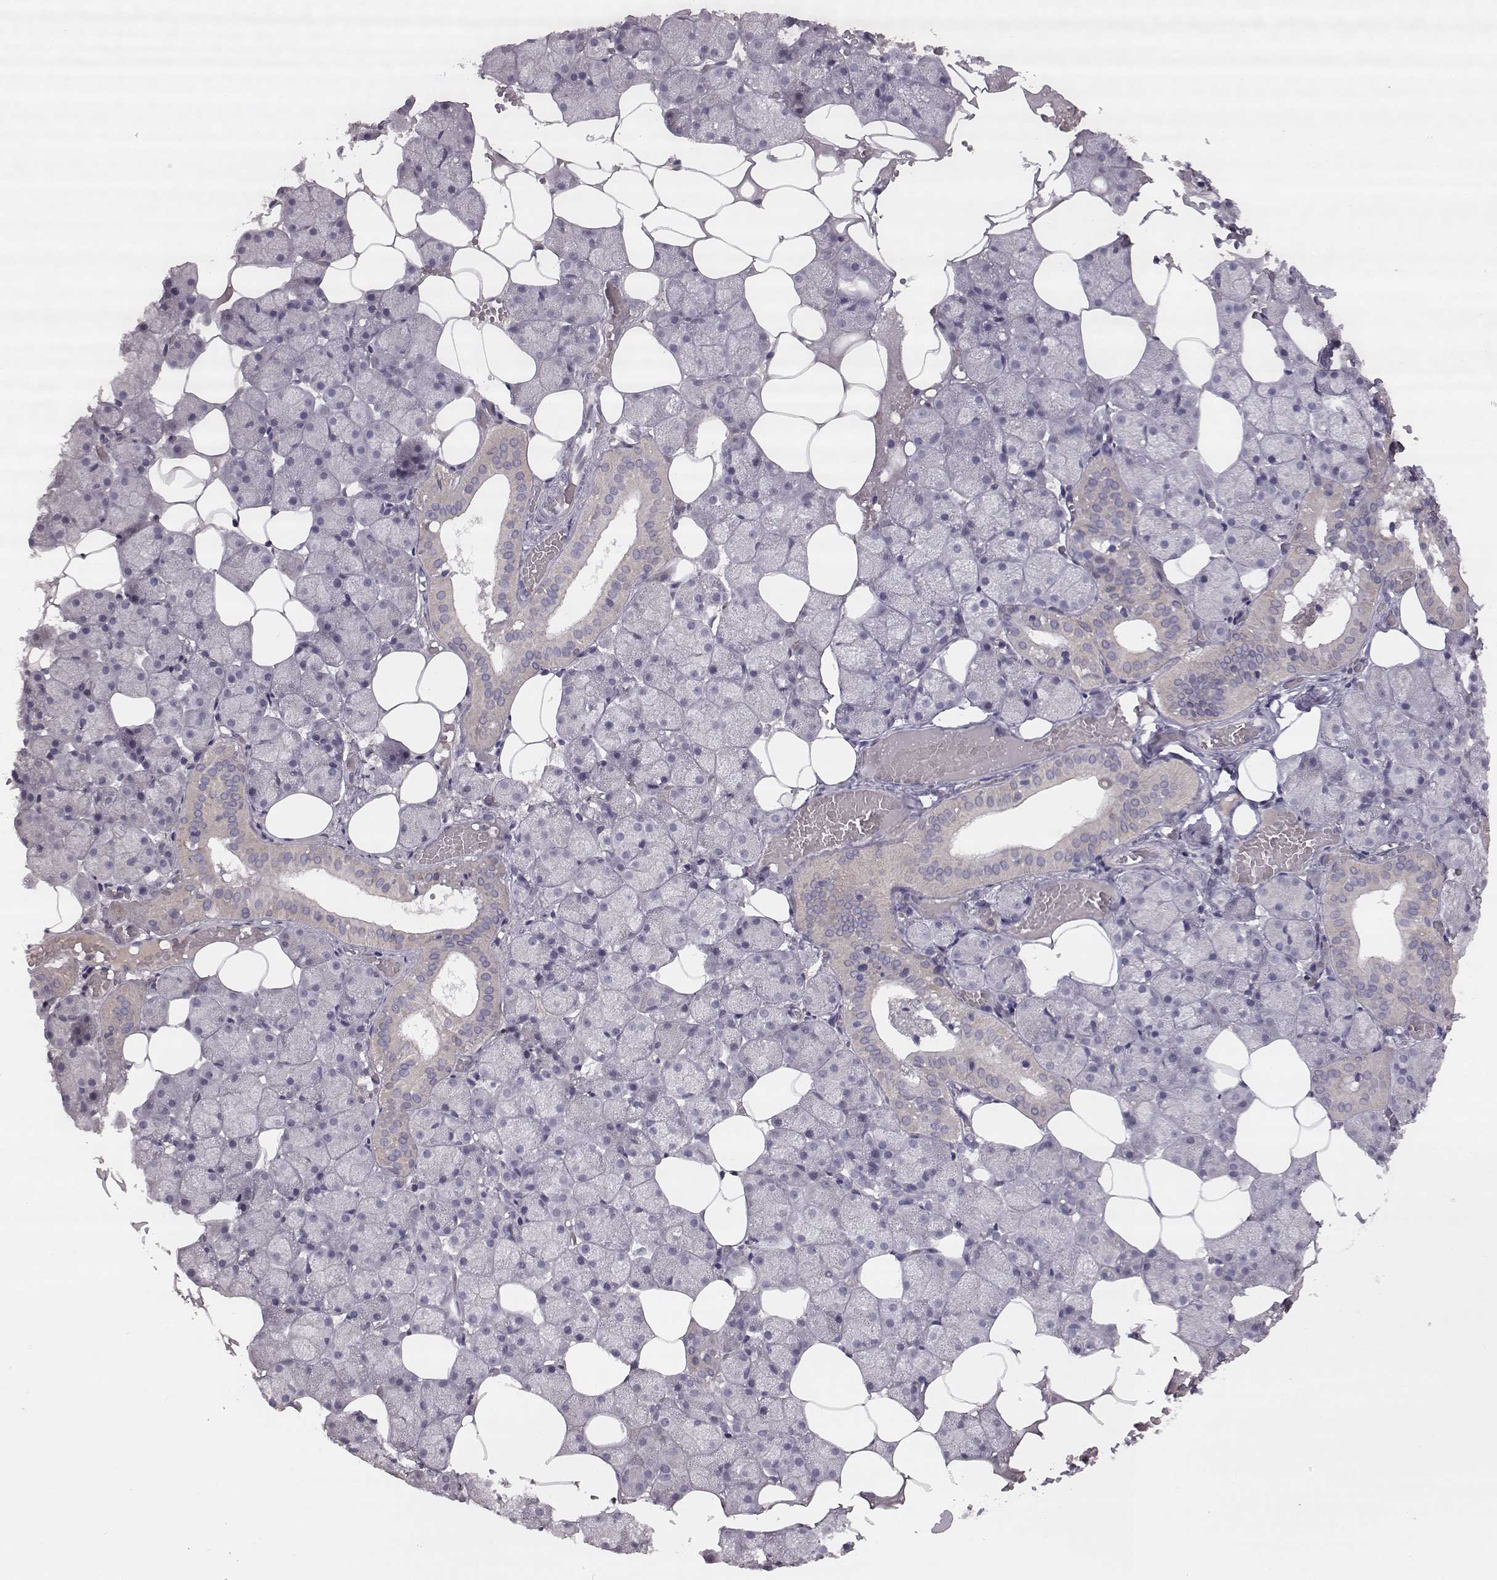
{"staining": {"intensity": "weak", "quantity": "<25%", "location": "cytoplasmic/membranous"}, "tissue": "salivary gland", "cell_type": "Glandular cells", "image_type": "normal", "snomed": [{"axis": "morphology", "description": "Normal tissue, NOS"}, {"axis": "topography", "description": "Salivary gland"}], "caption": "Immunohistochemistry histopathology image of benign human salivary gland stained for a protein (brown), which demonstrates no positivity in glandular cells. The staining is performed using DAB brown chromogen with nuclei counter-stained in using hematoxylin.", "gene": "TLX3", "patient": {"sex": "male", "age": 38}}